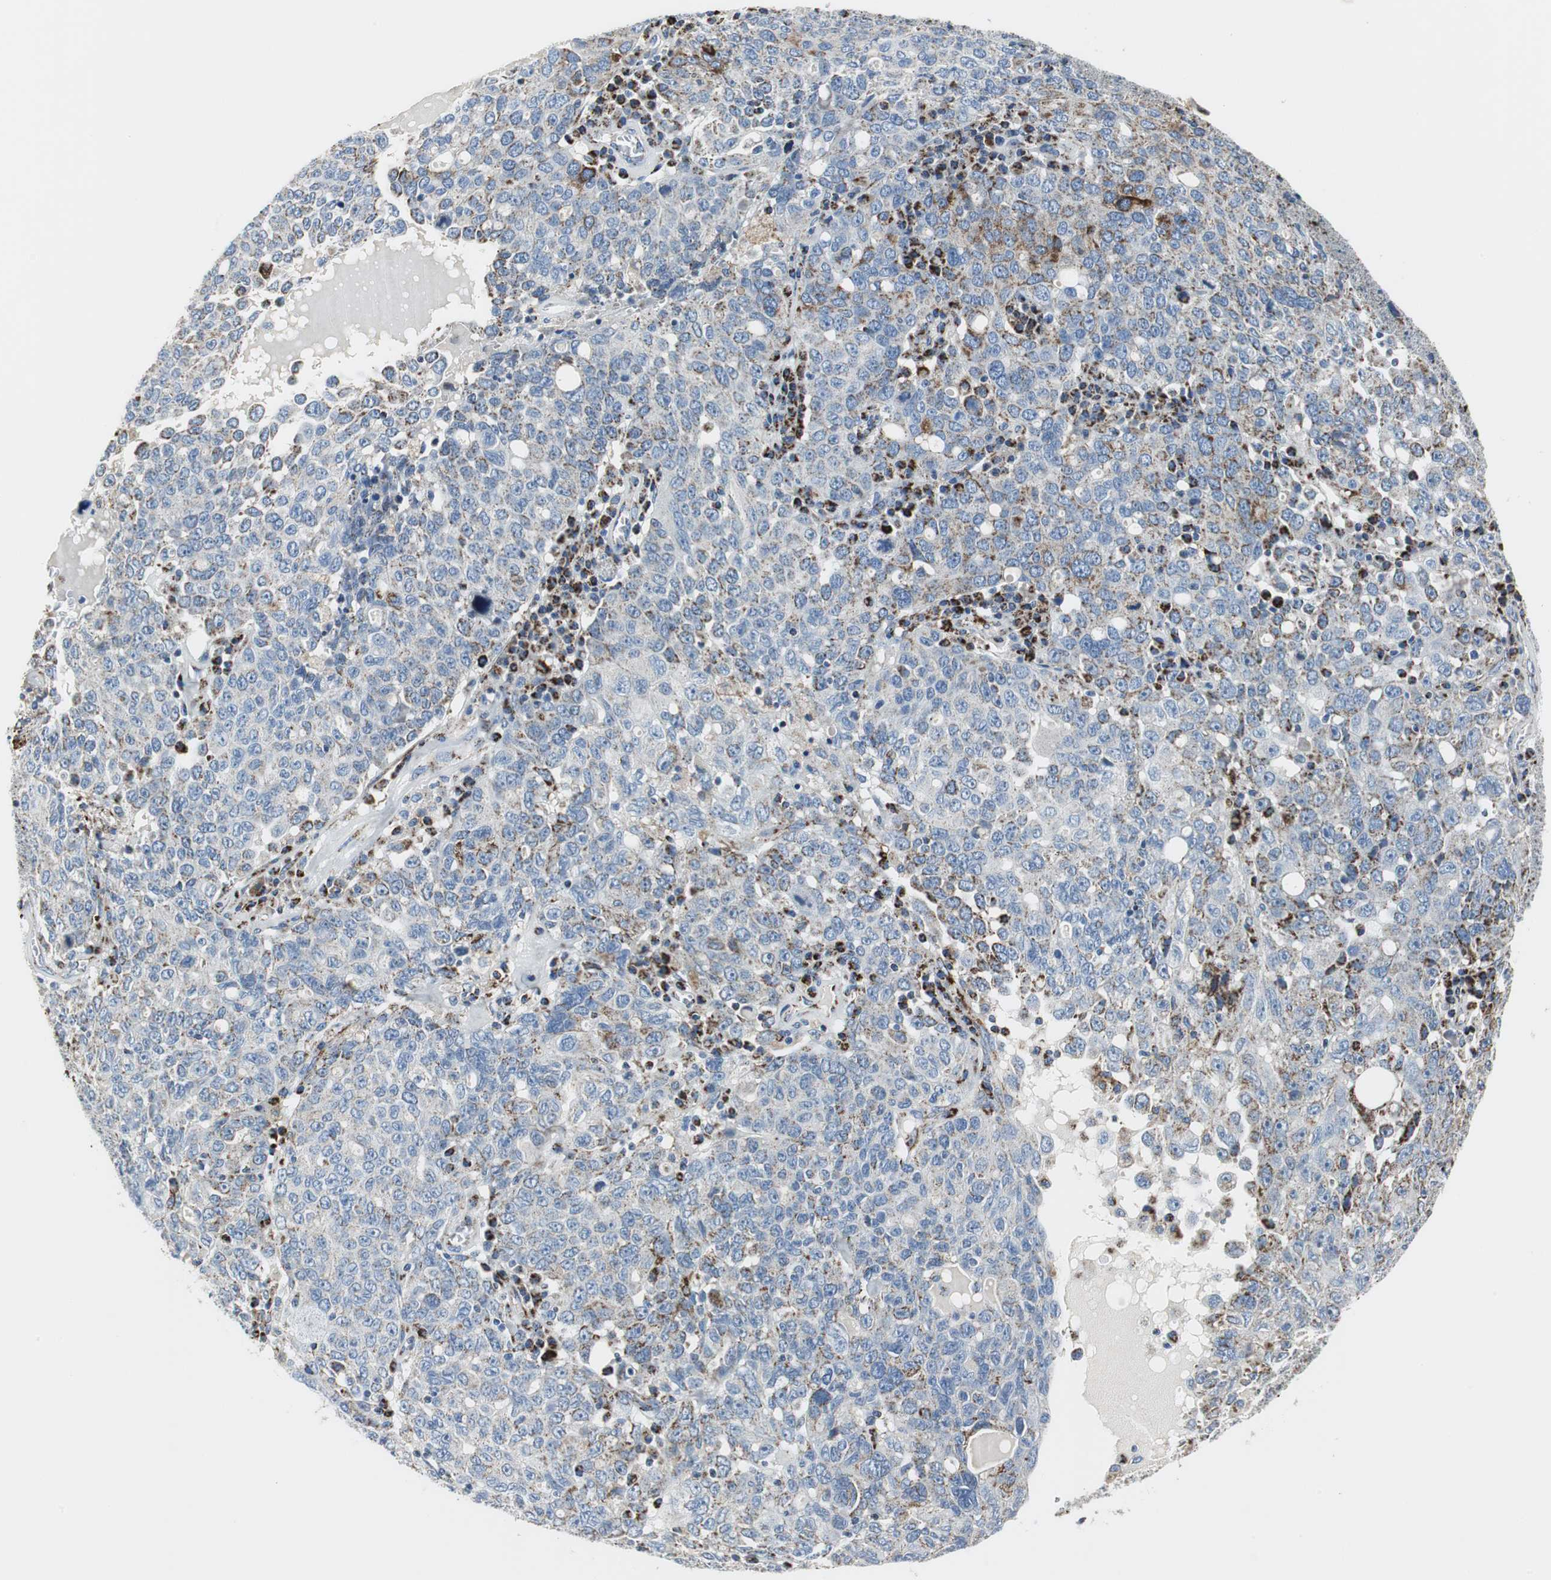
{"staining": {"intensity": "weak", "quantity": "25%-75%", "location": "cytoplasmic/membranous"}, "tissue": "ovarian cancer", "cell_type": "Tumor cells", "image_type": "cancer", "snomed": [{"axis": "morphology", "description": "Carcinoma, endometroid"}, {"axis": "topography", "description": "Ovary"}], "caption": "This is a micrograph of immunohistochemistry staining of ovarian endometroid carcinoma, which shows weak staining in the cytoplasmic/membranous of tumor cells.", "gene": "C1QTNF7", "patient": {"sex": "female", "age": 62}}